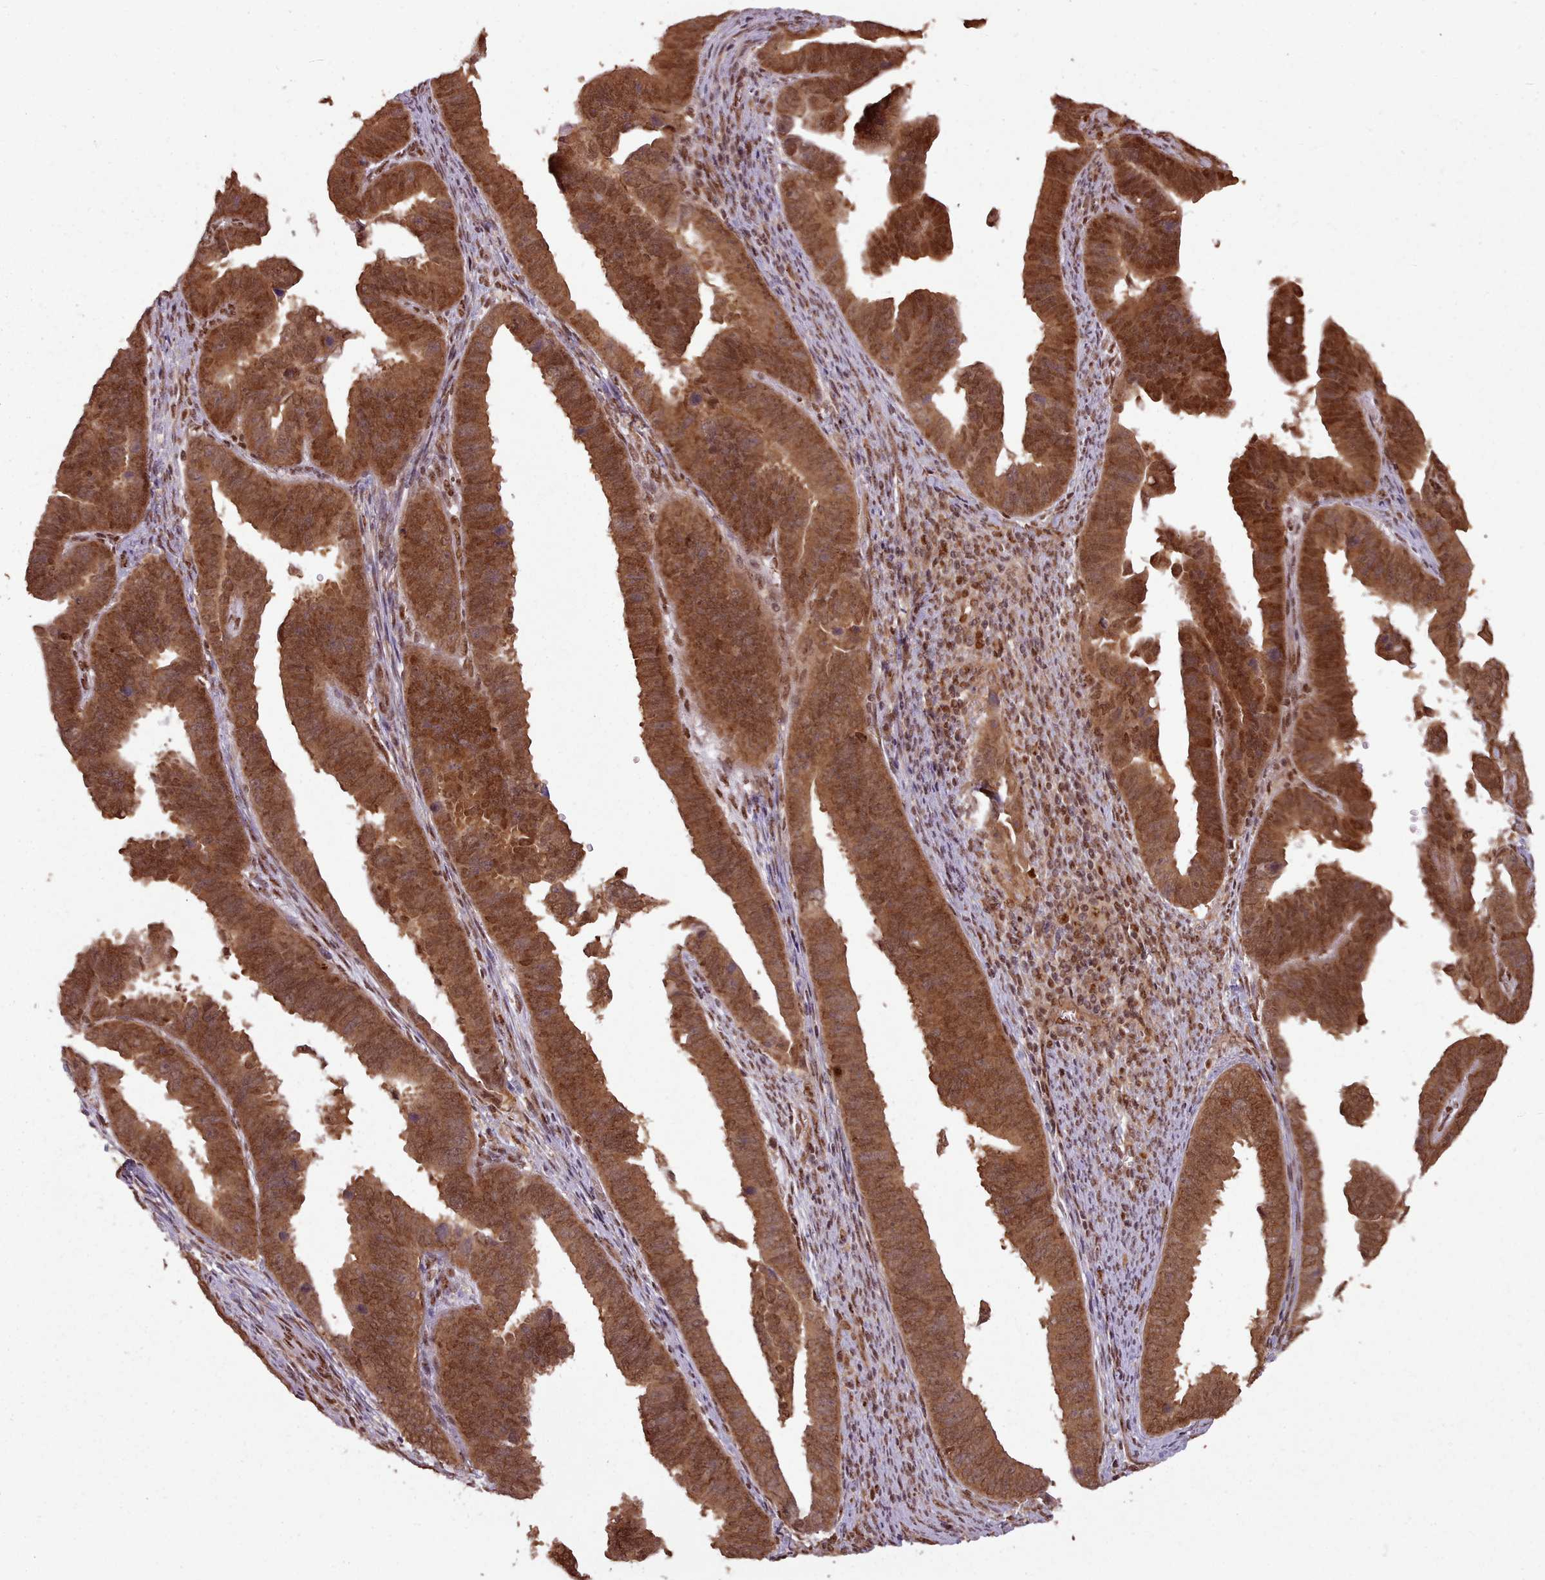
{"staining": {"intensity": "strong", "quantity": ">75%", "location": "cytoplasmic/membranous,nuclear"}, "tissue": "endometrial cancer", "cell_type": "Tumor cells", "image_type": "cancer", "snomed": [{"axis": "morphology", "description": "Adenocarcinoma, NOS"}, {"axis": "topography", "description": "Endometrium"}], "caption": "A high-resolution micrograph shows immunohistochemistry (IHC) staining of adenocarcinoma (endometrial), which shows strong cytoplasmic/membranous and nuclear positivity in approximately >75% of tumor cells. Nuclei are stained in blue.", "gene": "RPS27A", "patient": {"sex": "female", "age": 75}}